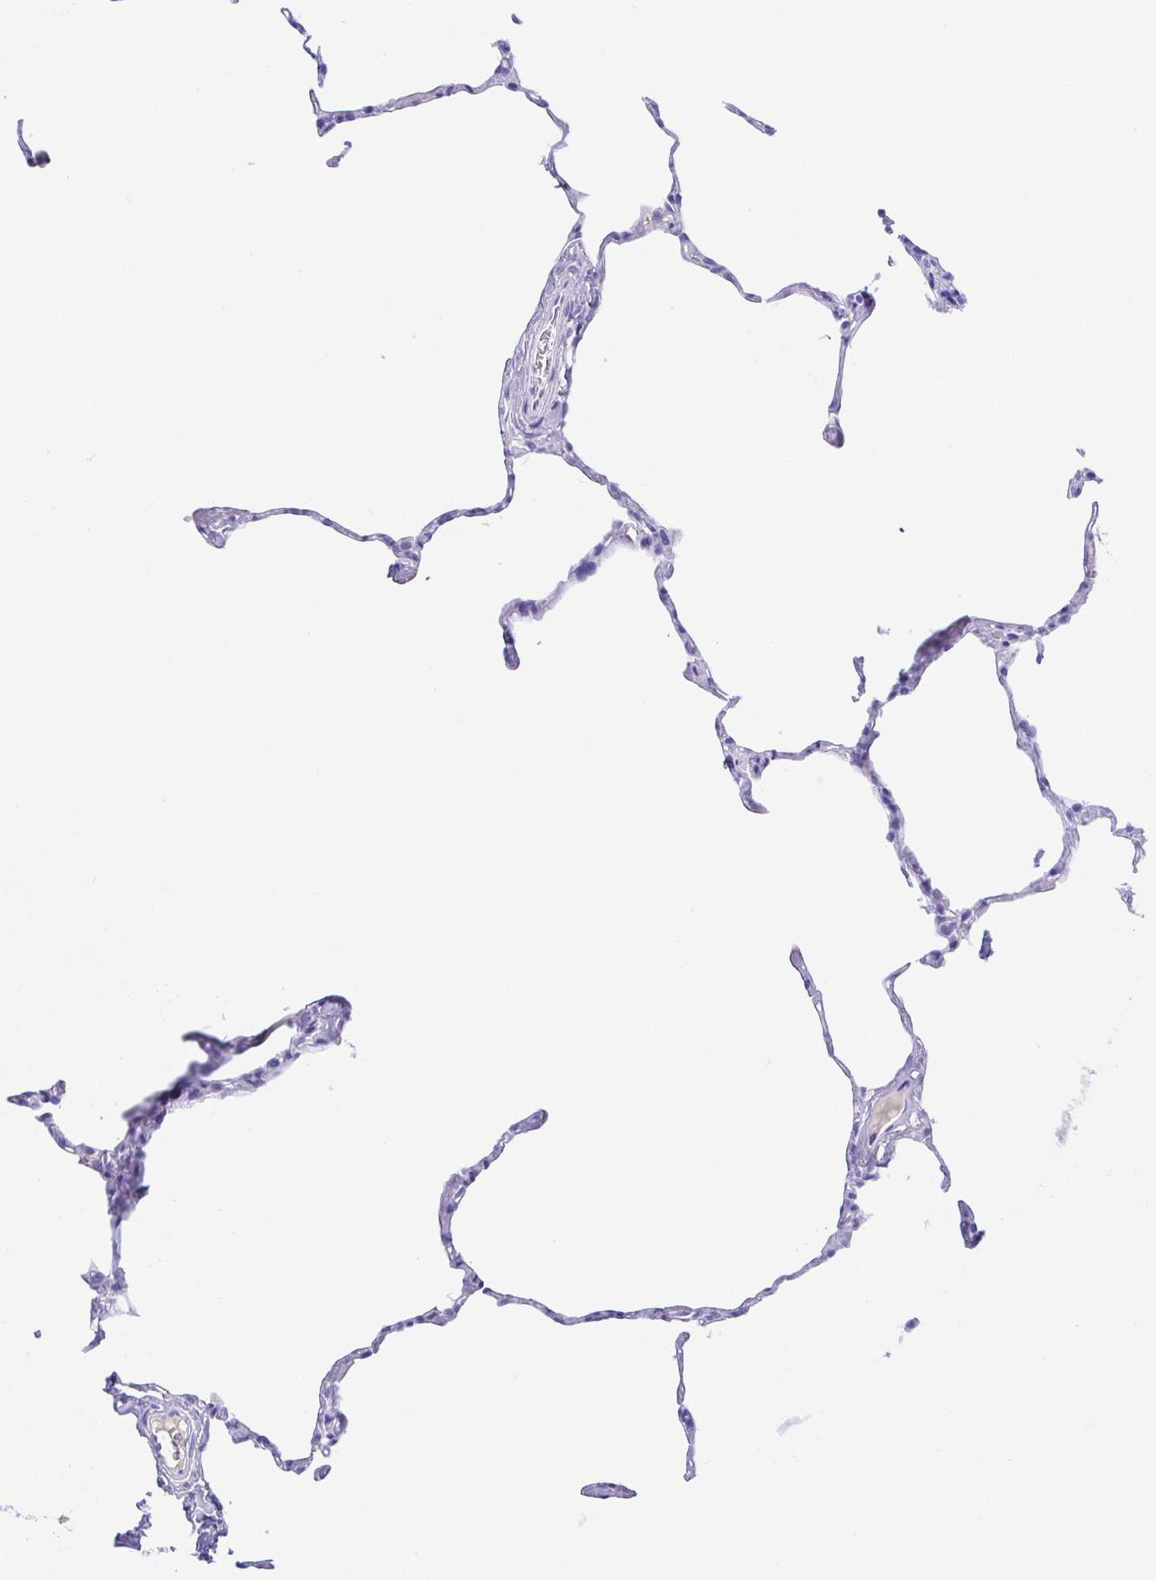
{"staining": {"intensity": "negative", "quantity": "none", "location": "none"}, "tissue": "lung", "cell_type": "Alveolar cells", "image_type": "normal", "snomed": [{"axis": "morphology", "description": "Normal tissue, NOS"}, {"axis": "topography", "description": "Lung"}], "caption": "Immunohistochemical staining of normal lung demonstrates no significant expression in alveolar cells.", "gene": "GKN1", "patient": {"sex": "male", "age": 65}}